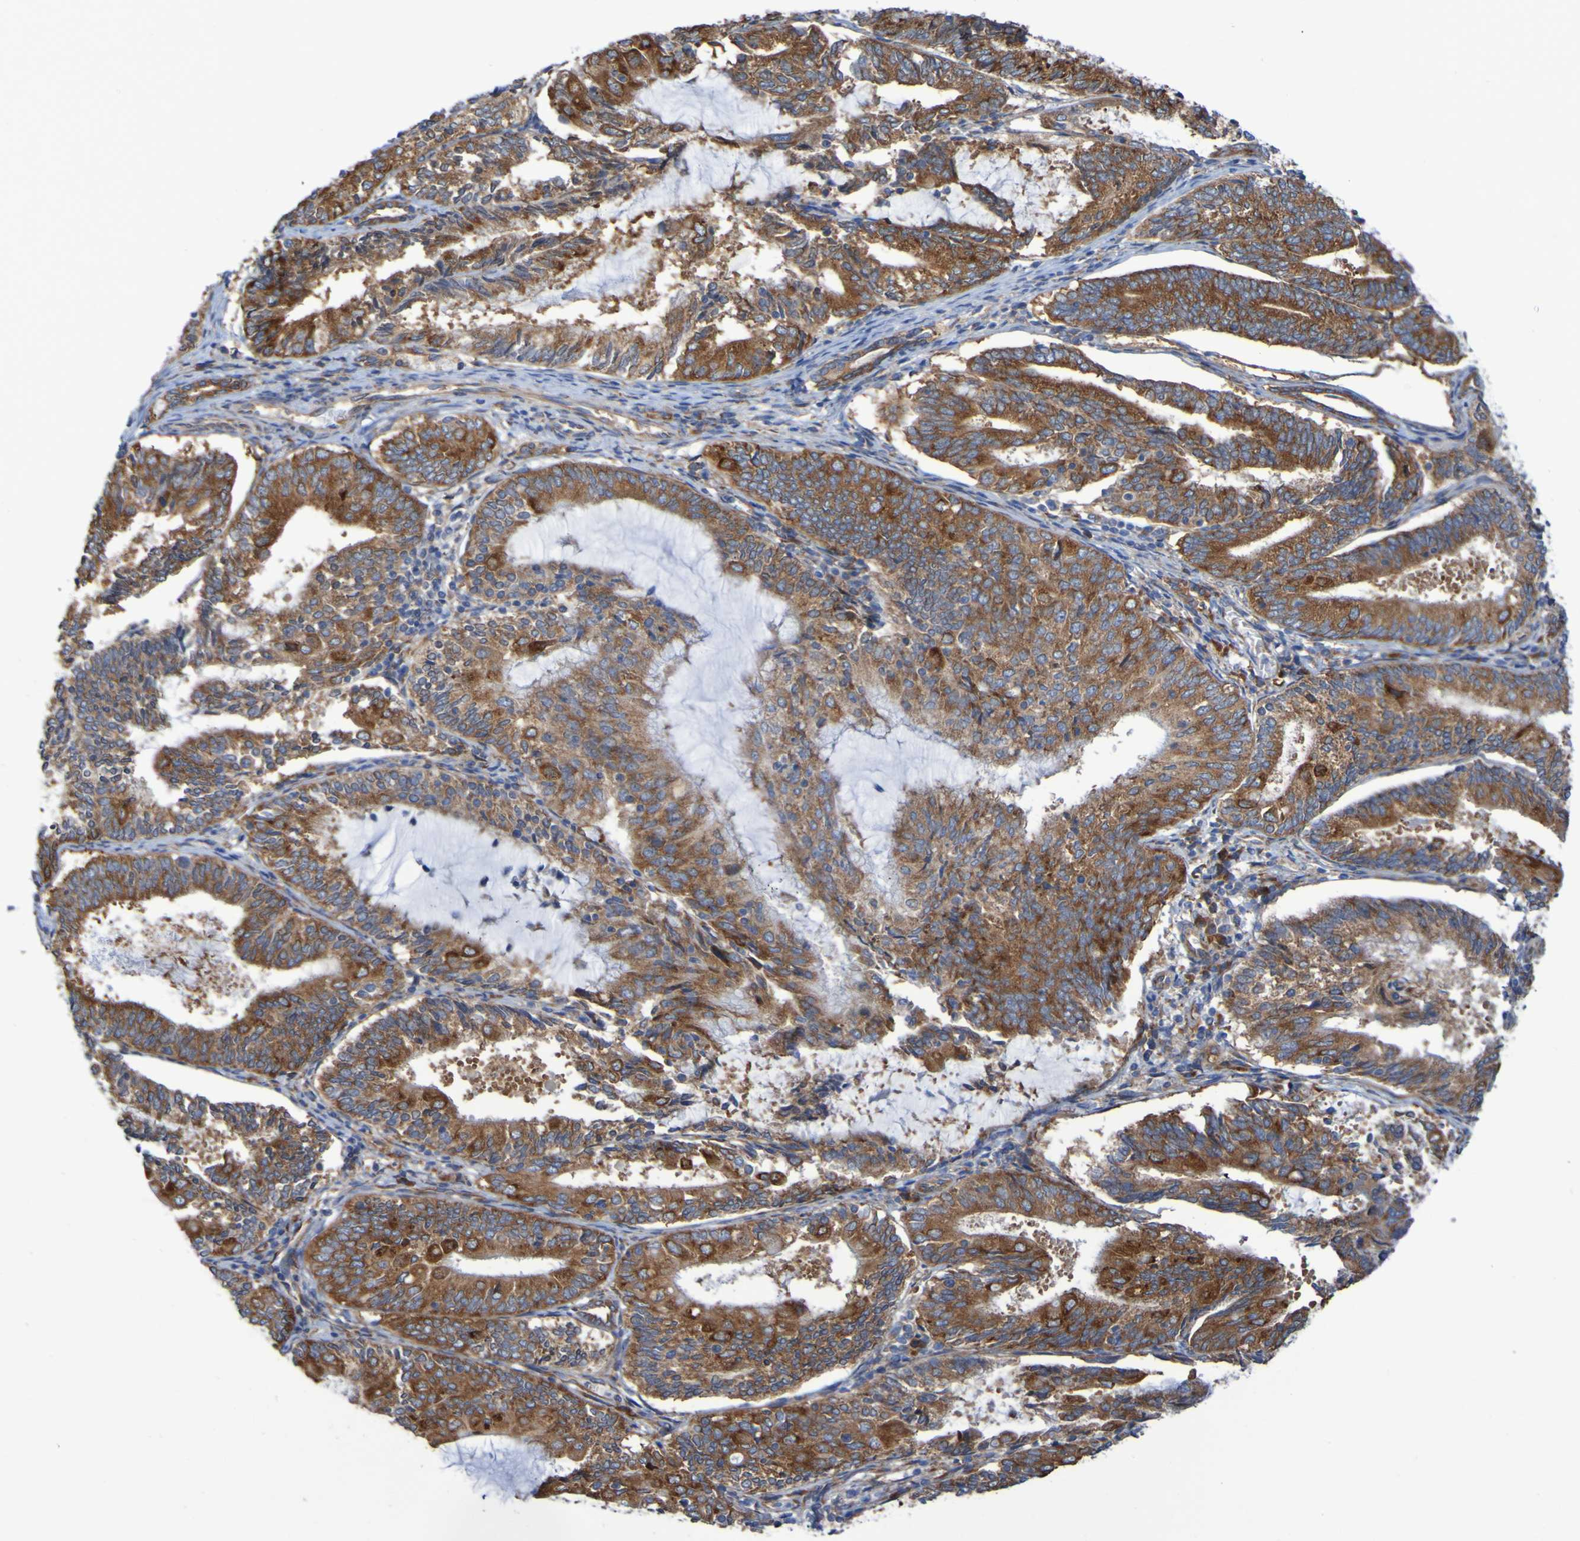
{"staining": {"intensity": "strong", "quantity": ">75%", "location": "cytoplasmic/membranous"}, "tissue": "endometrial cancer", "cell_type": "Tumor cells", "image_type": "cancer", "snomed": [{"axis": "morphology", "description": "Adenocarcinoma, NOS"}, {"axis": "topography", "description": "Endometrium"}], "caption": "Protein analysis of endometrial cancer (adenocarcinoma) tissue shows strong cytoplasmic/membranous expression in about >75% of tumor cells. Using DAB (3,3'-diaminobenzidine) (brown) and hematoxylin (blue) stains, captured at high magnification using brightfield microscopy.", "gene": "FKBP3", "patient": {"sex": "female", "age": 81}}